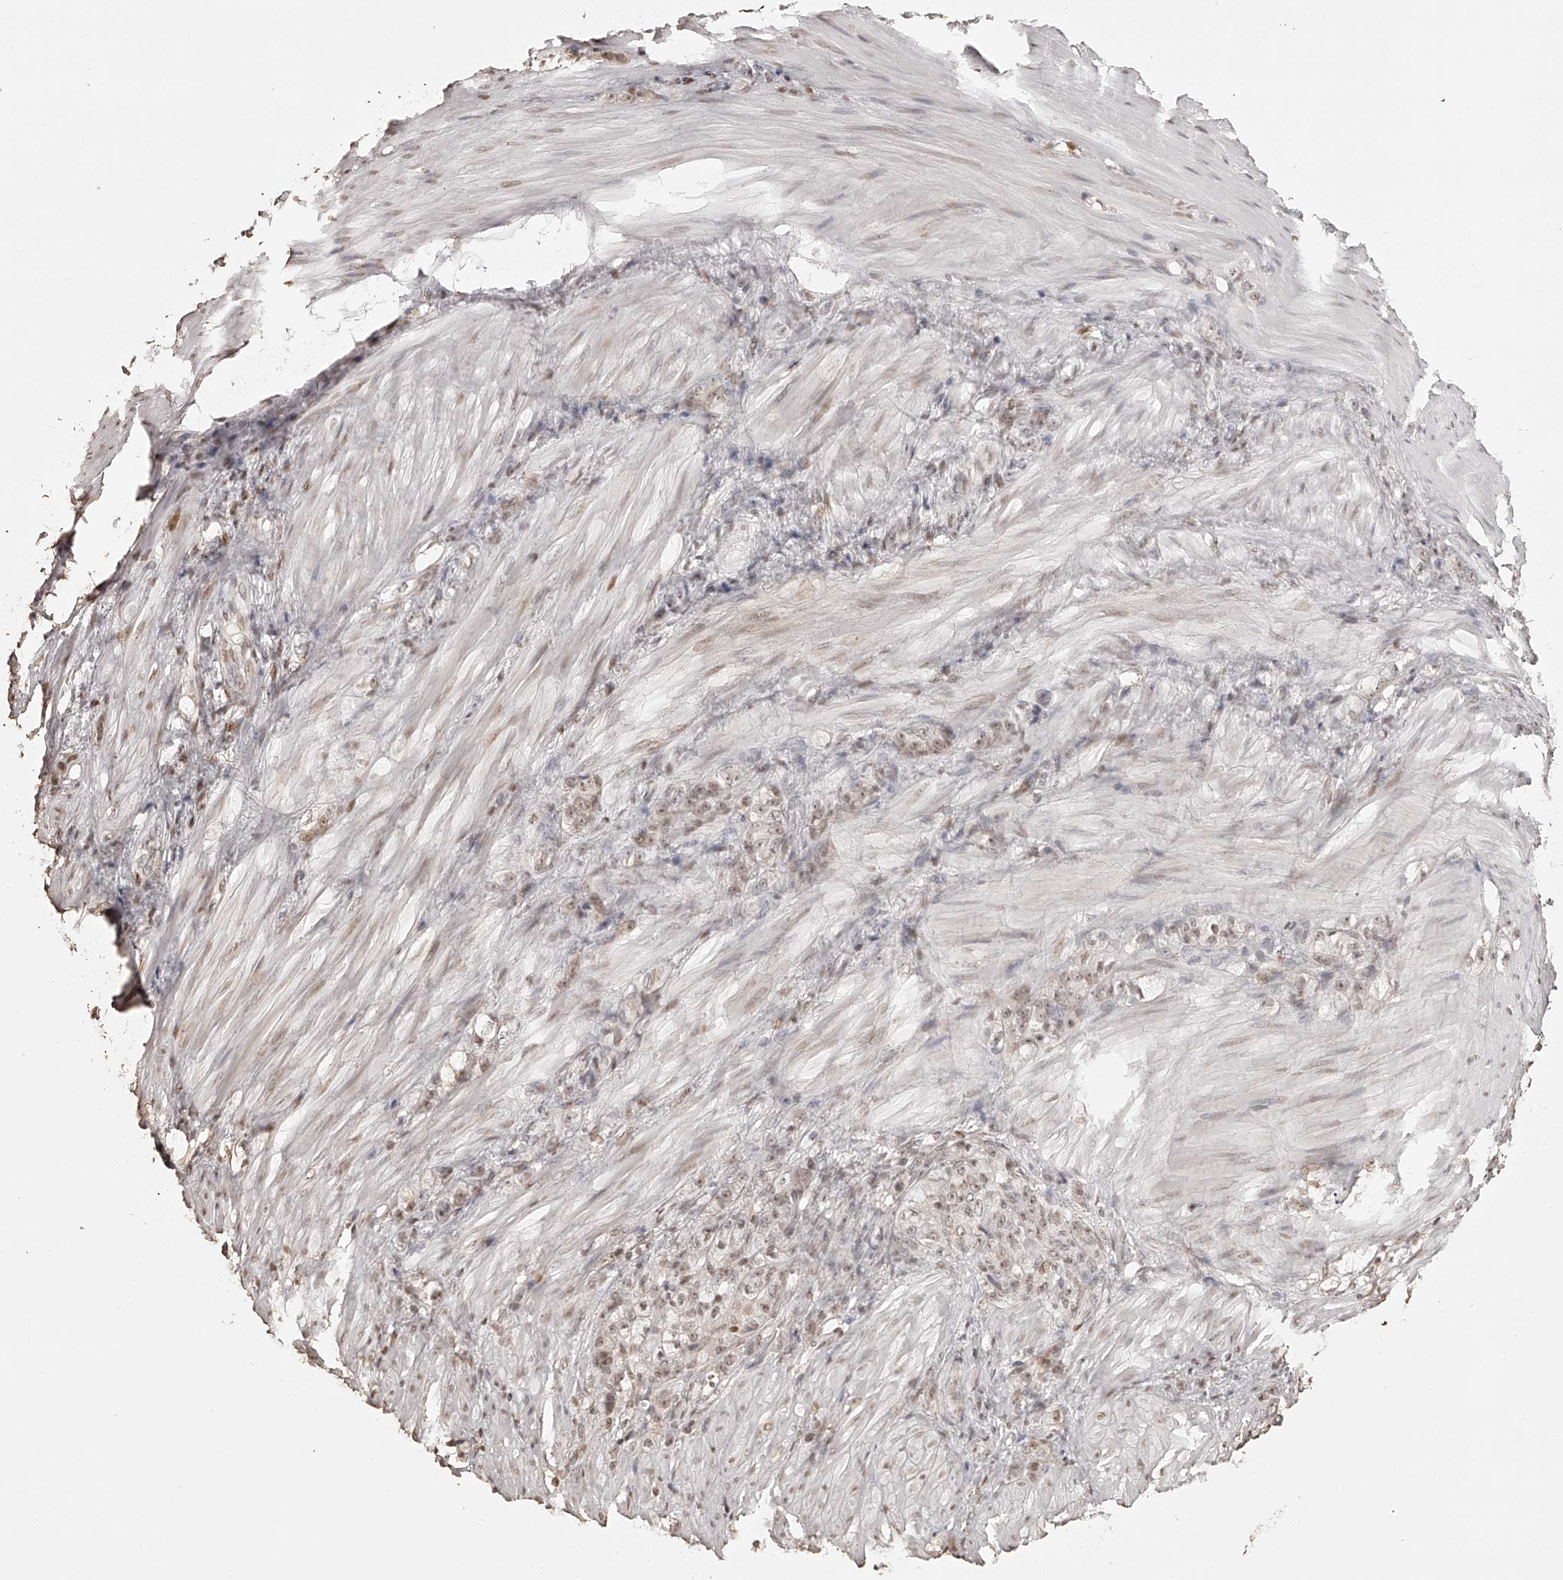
{"staining": {"intensity": "weak", "quantity": ">75%", "location": "nuclear"}, "tissue": "stomach cancer", "cell_type": "Tumor cells", "image_type": "cancer", "snomed": [{"axis": "morphology", "description": "Normal tissue, NOS"}, {"axis": "morphology", "description": "Adenocarcinoma, NOS"}, {"axis": "topography", "description": "Stomach"}], "caption": "Human stomach cancer stained with a protein marker reveals weak staining in tumor cells.", "gene": "ZNF503", "patient": {"sex": "male", "age": 82}}